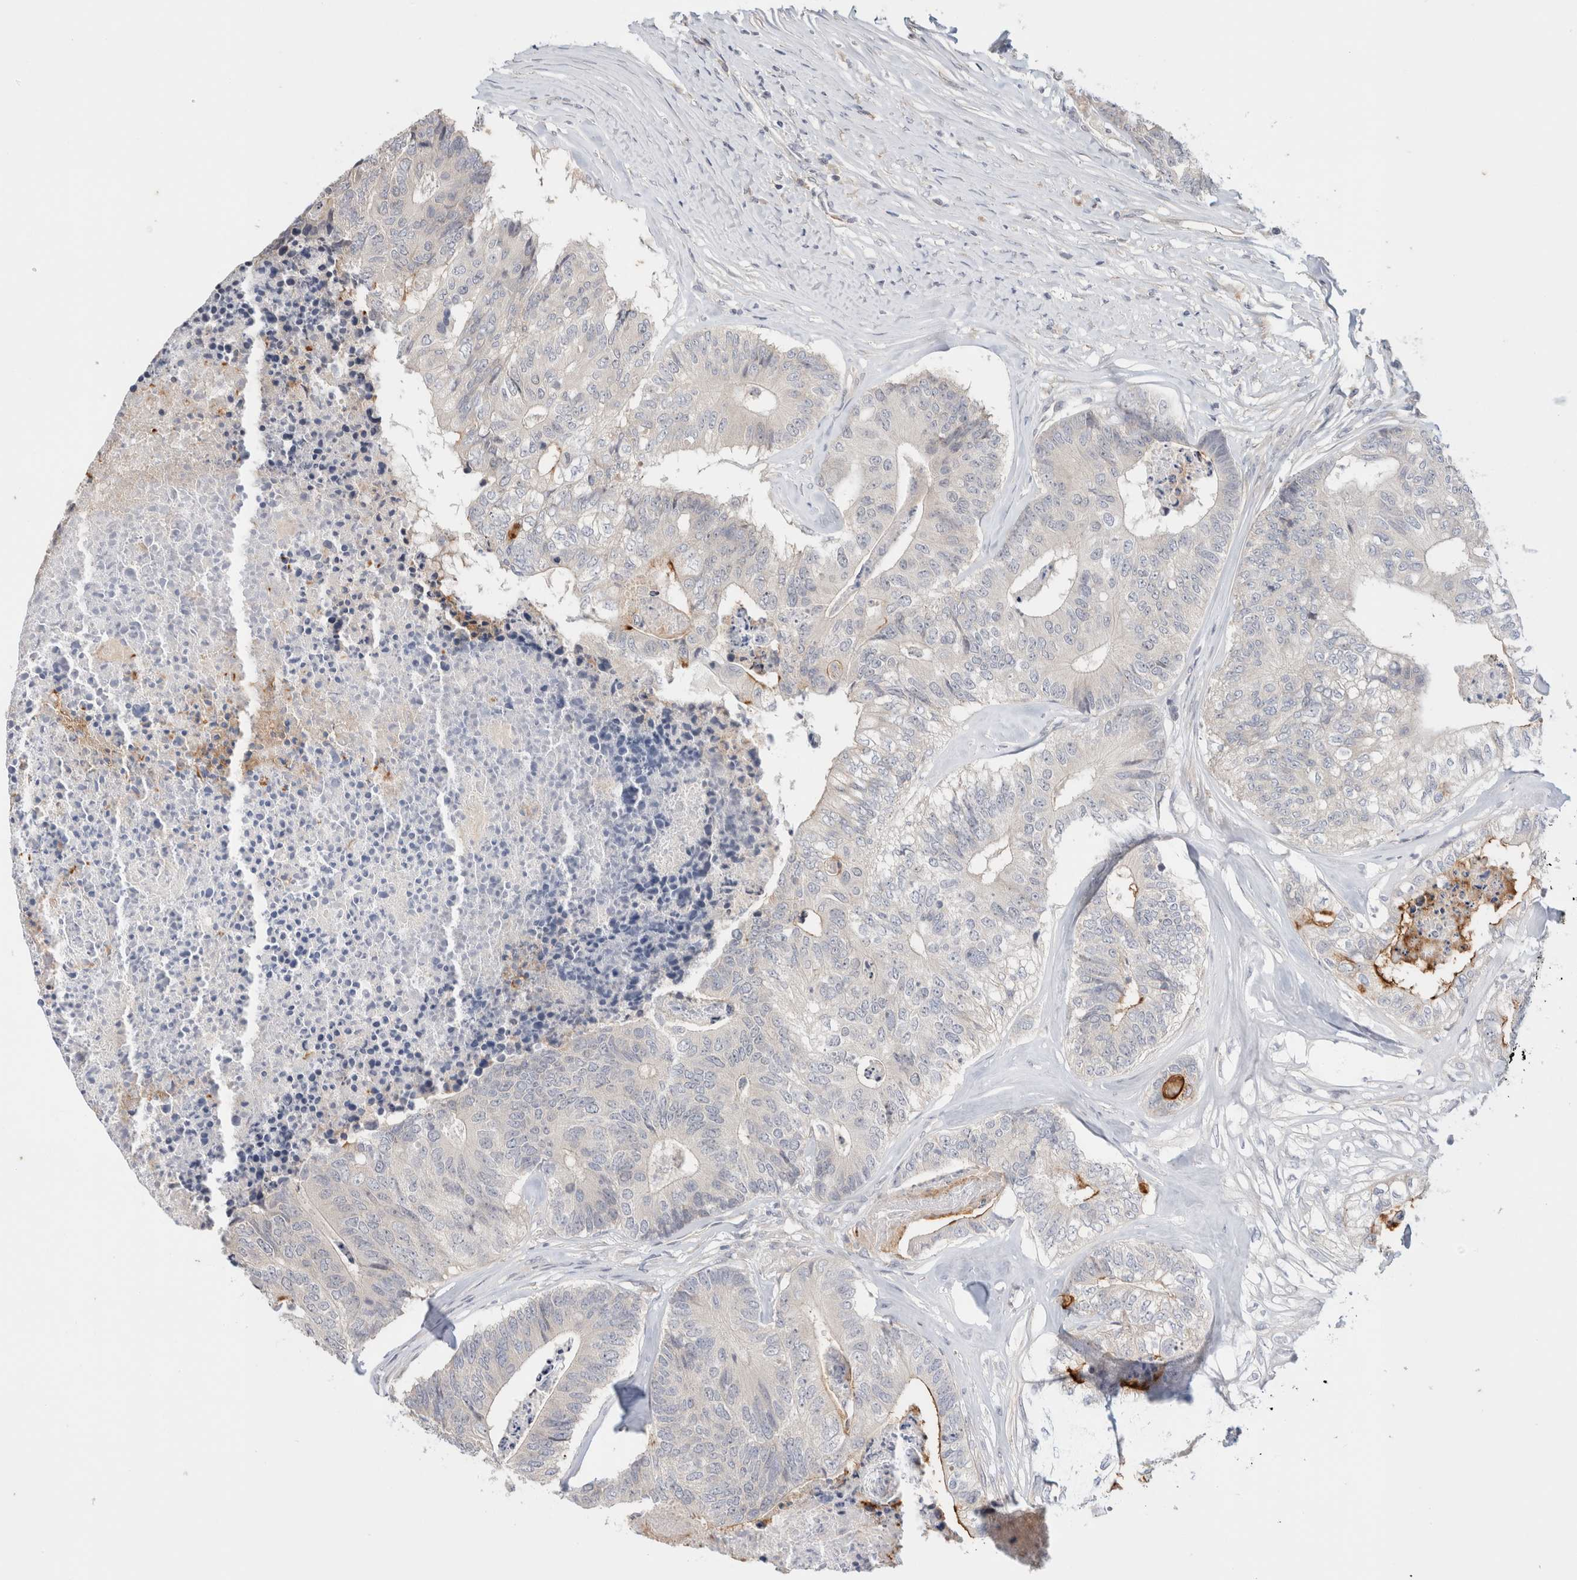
{"staining": {"intensity": "negative", "quantity": "none", "location": "none"}, "tissue": "colorectal cancer", "cell_type": "Tumor cells", "image_type": "cancer", "snomed": [{"axis": "morphology", "description": "Adenocarcinoma, NOS"}, {"axis": "topography", "description": "Colon"}], "caption": "High power microscopy micrograph of an IHC histopathology image of colorectal cancer, revealing no significant expression in tumor cells. Nuclei are stained in blue.", "gene": "SPRTN", "patient": {"sex": "female", "age": 67}}